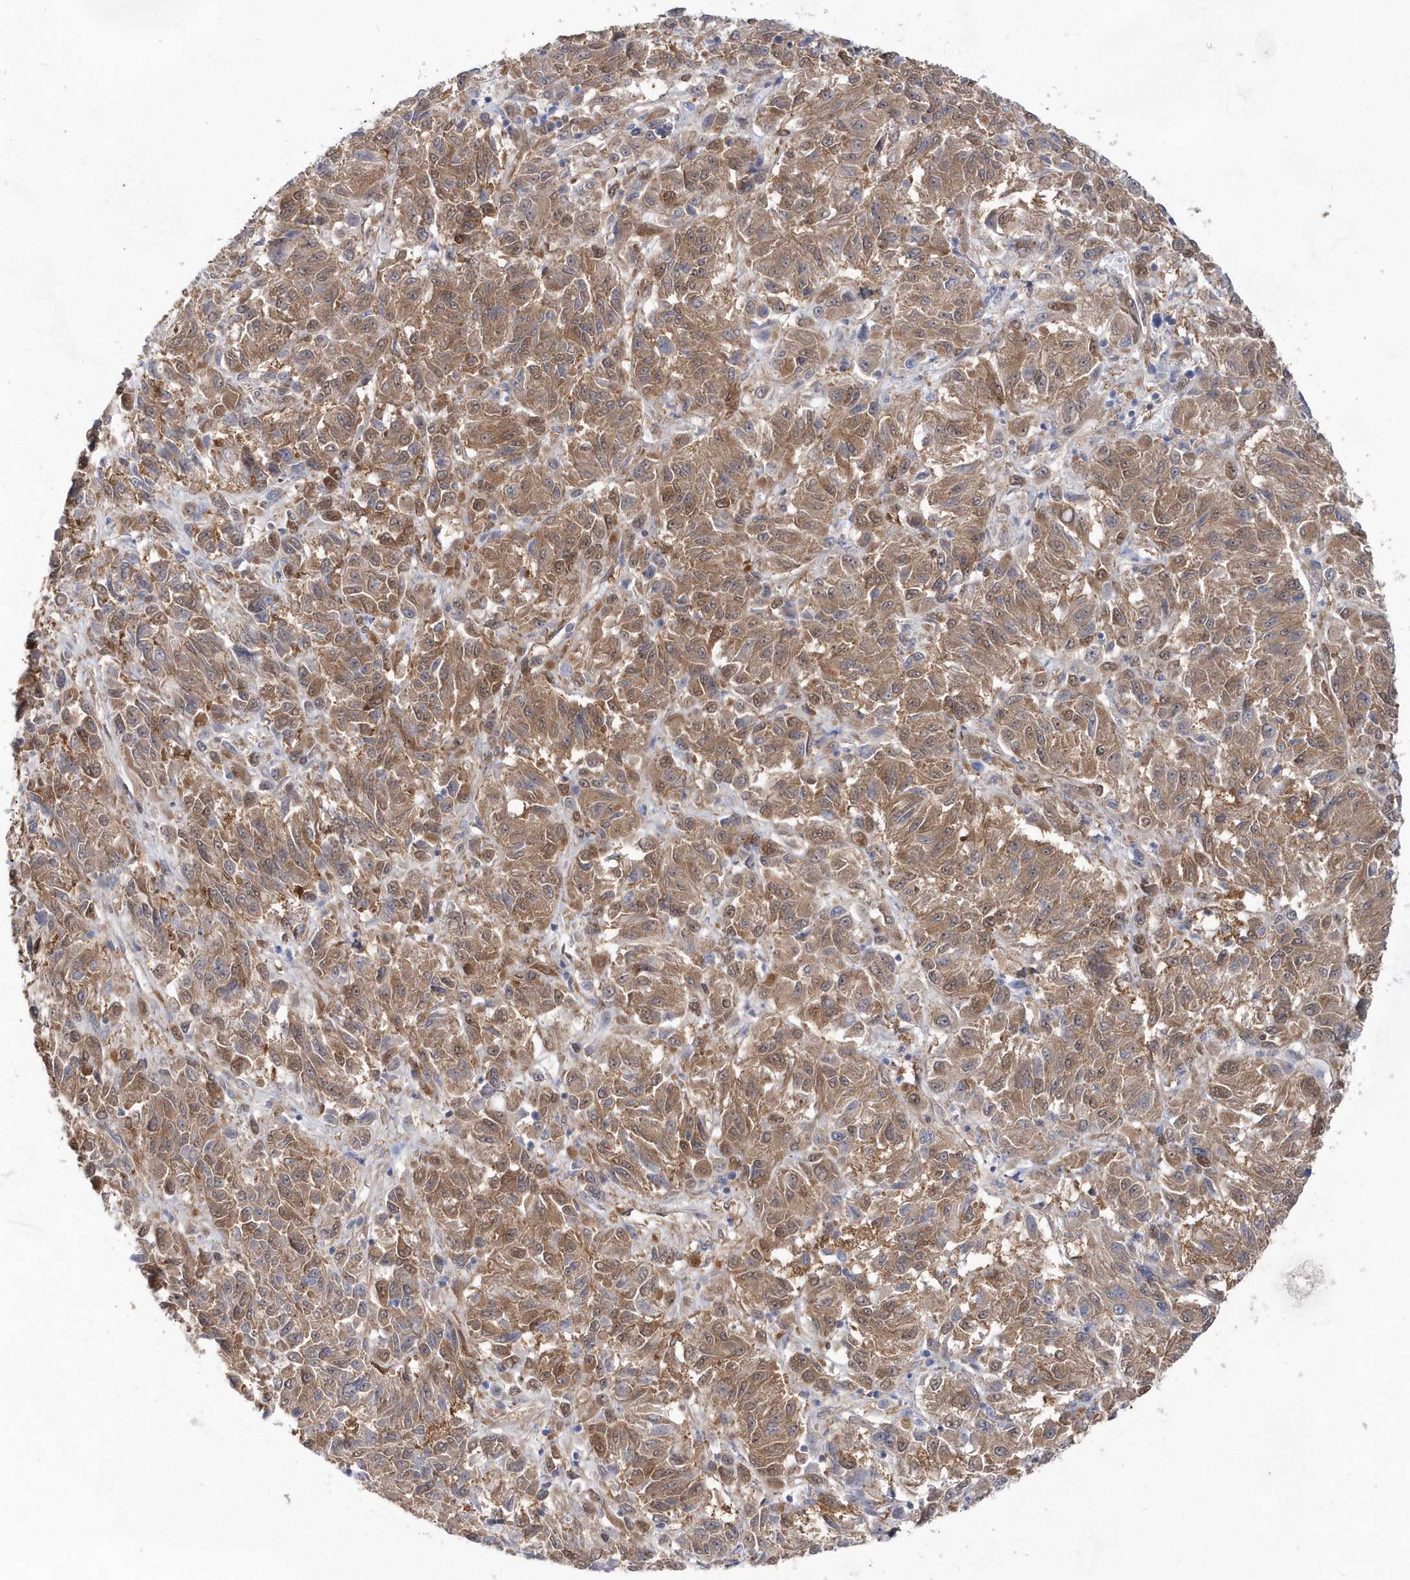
{"staining": {"intensity": "moderate", "quantity": ">75%", "location": "cytoplasmic/membranous"}, "tissue": "melanoma", "cell_type": "Tumor cells", "image_type": "cancer", "snomed": [{"axis": "morphology", "description": "Malignant melanoma, Metastatic site"}, {"axis": "topography", "description": "Lung"}], "caption": "Immunohistochemistry (IHC) (DAB) staining of human malignant melanoma (metastatic site) demonstrates moderate cytoplasmic/membranous protein expression in approximately >75% of tumor cells.", "gene": "BDH2", "patient": {"sex": "male", "age": 64}}